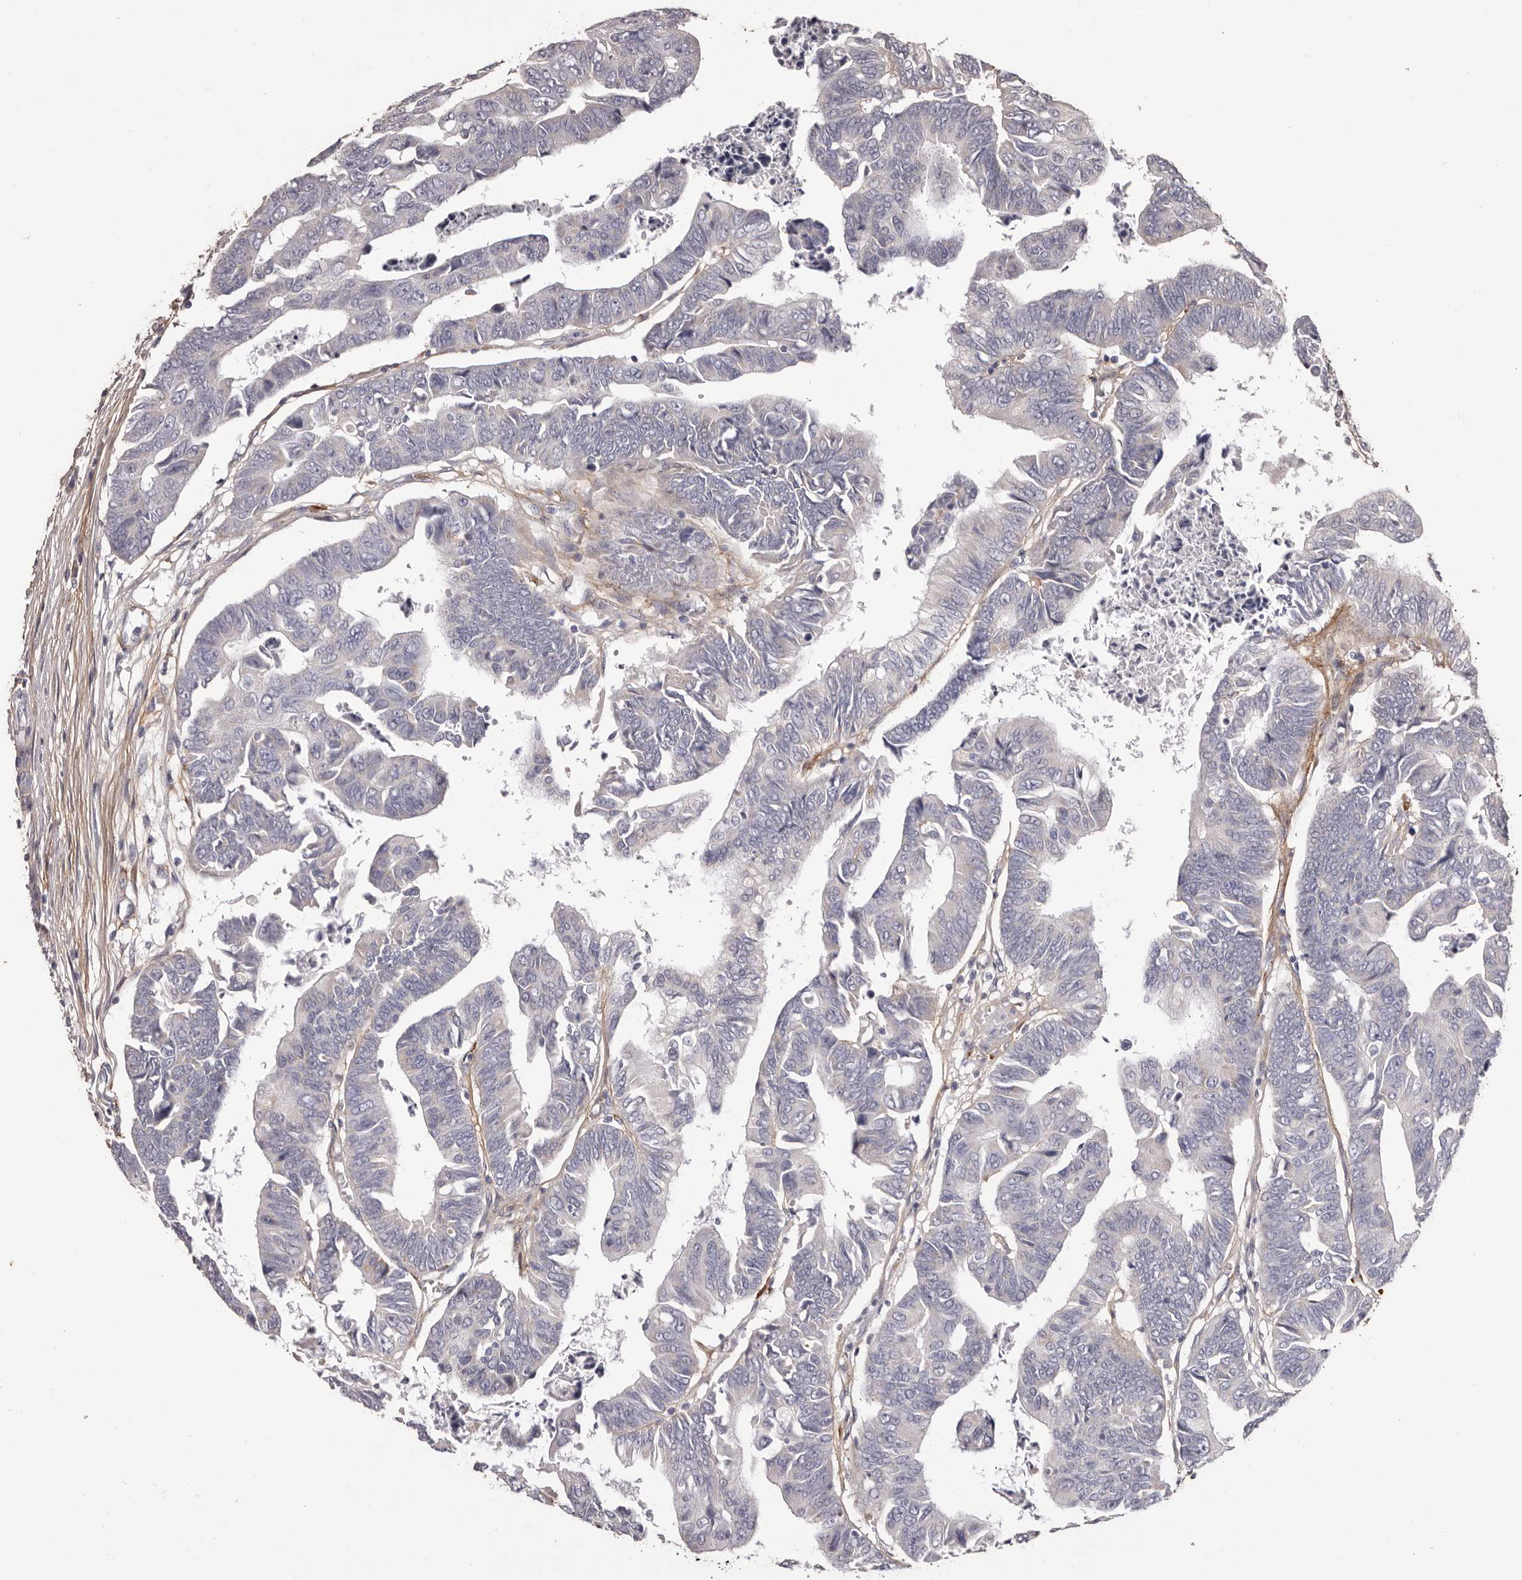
{"staining": {"intensity": "negative", "quantity": "none", "location": "none"}, "tissue": "colorectal cancer", "cell_type": "Tumor cells", "image_type": "cancer", "snomed": [{"axis": "morphology", "description": "Adenocarcinoma, NOS"}, {"axis": "topography", "description": "Rectum"}], "caption": "The photomicrograph shows no staining of tumor cells in adenocarcinoma (colorectal).", "gene": "COL6A1", "patient": {"sex": "female", "age": 65}}